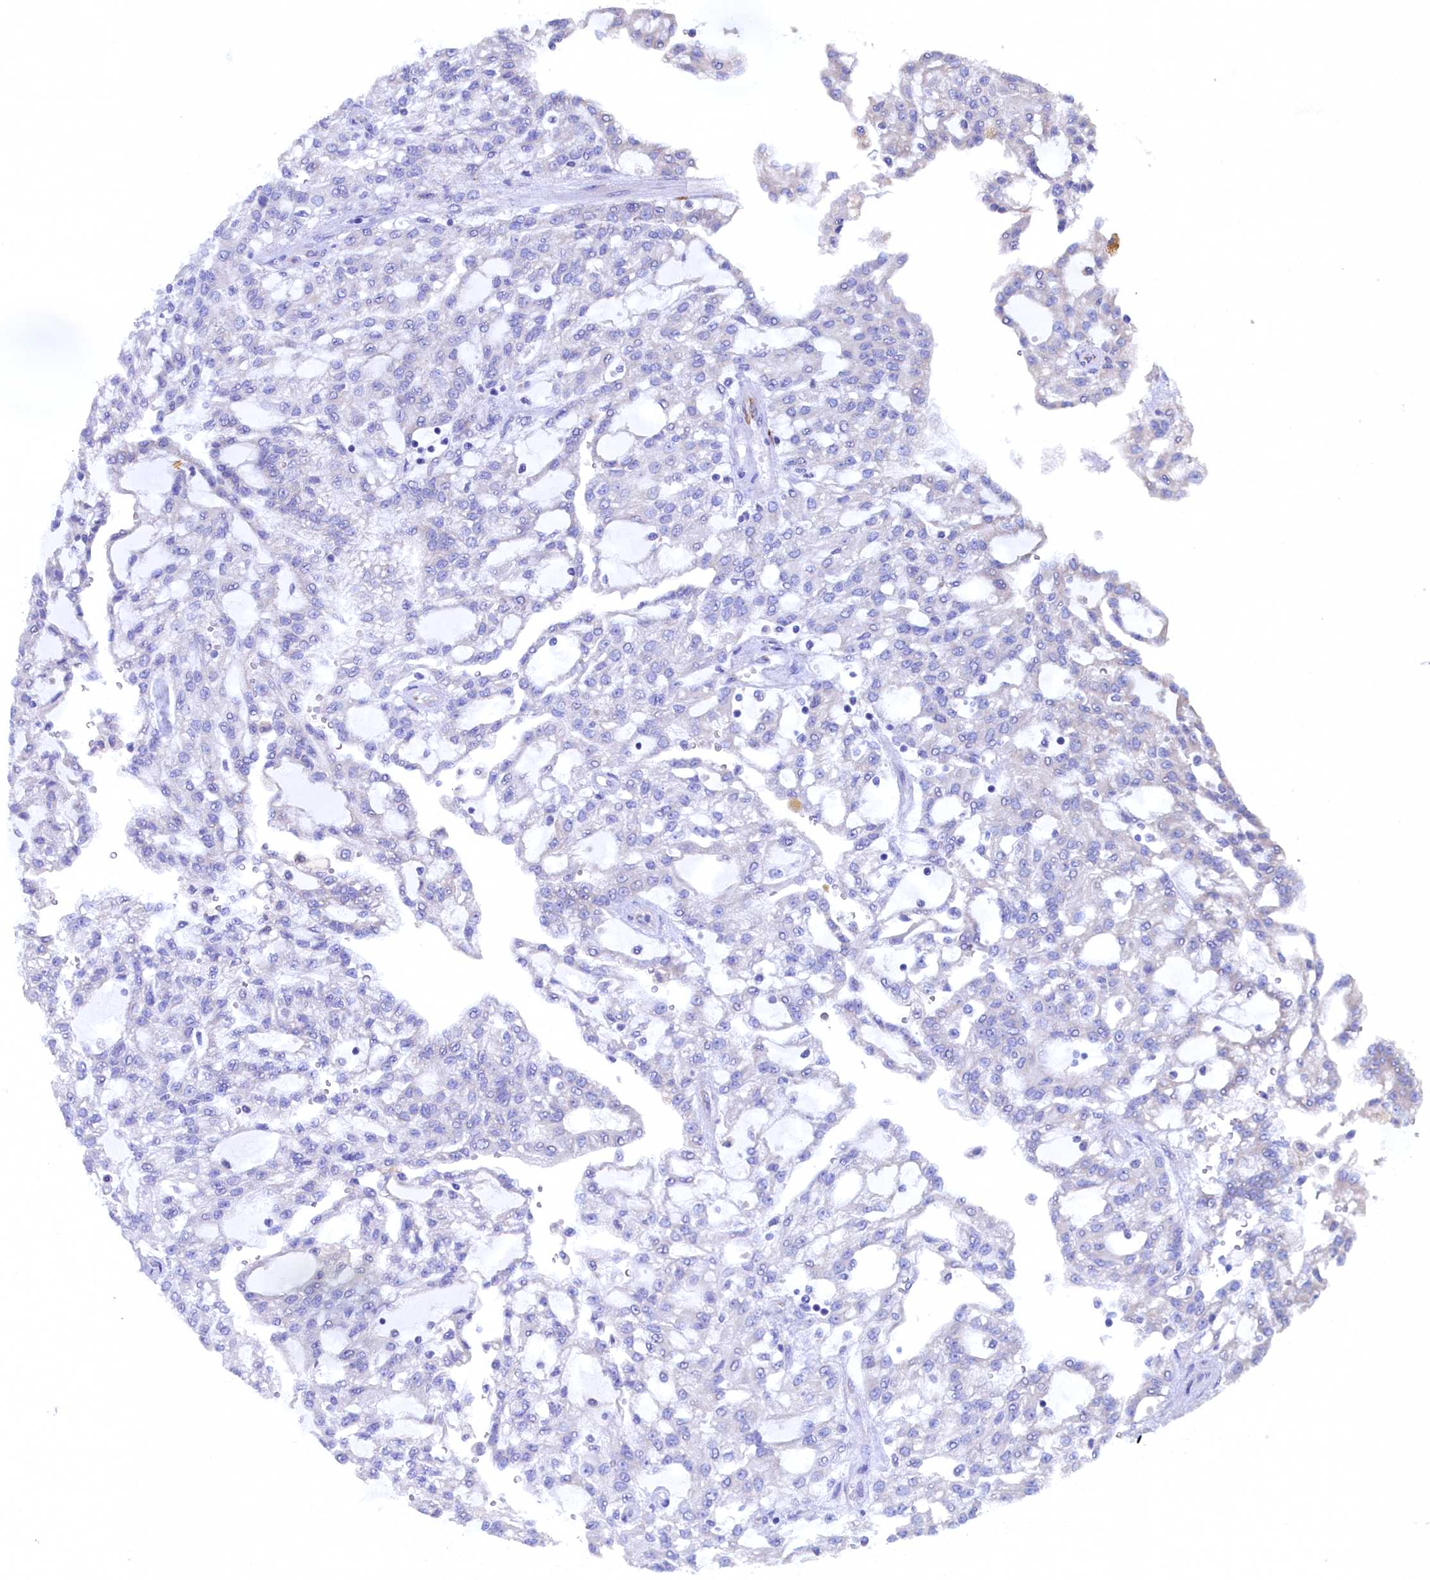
{"staining": {"intensity": "negative", "quantity": "none", "location": "none"}, "tissue": "renal cancer", "cell_type": "Tumor cells", "image_type": "cancer", "snomed": [{"axis": "morphology", "description": "Adenocarcinoma, NOS"}, {"axis": "topography", "description": "Kidney"}], "caption": "A photomicrograph of renal cancer stained for a protein shows no brown staining in tumor cells. (DAB immunohistochemistry, high magnification).", "gene": "CBLIF", "patient": {"sex": "male", "age": 63}}